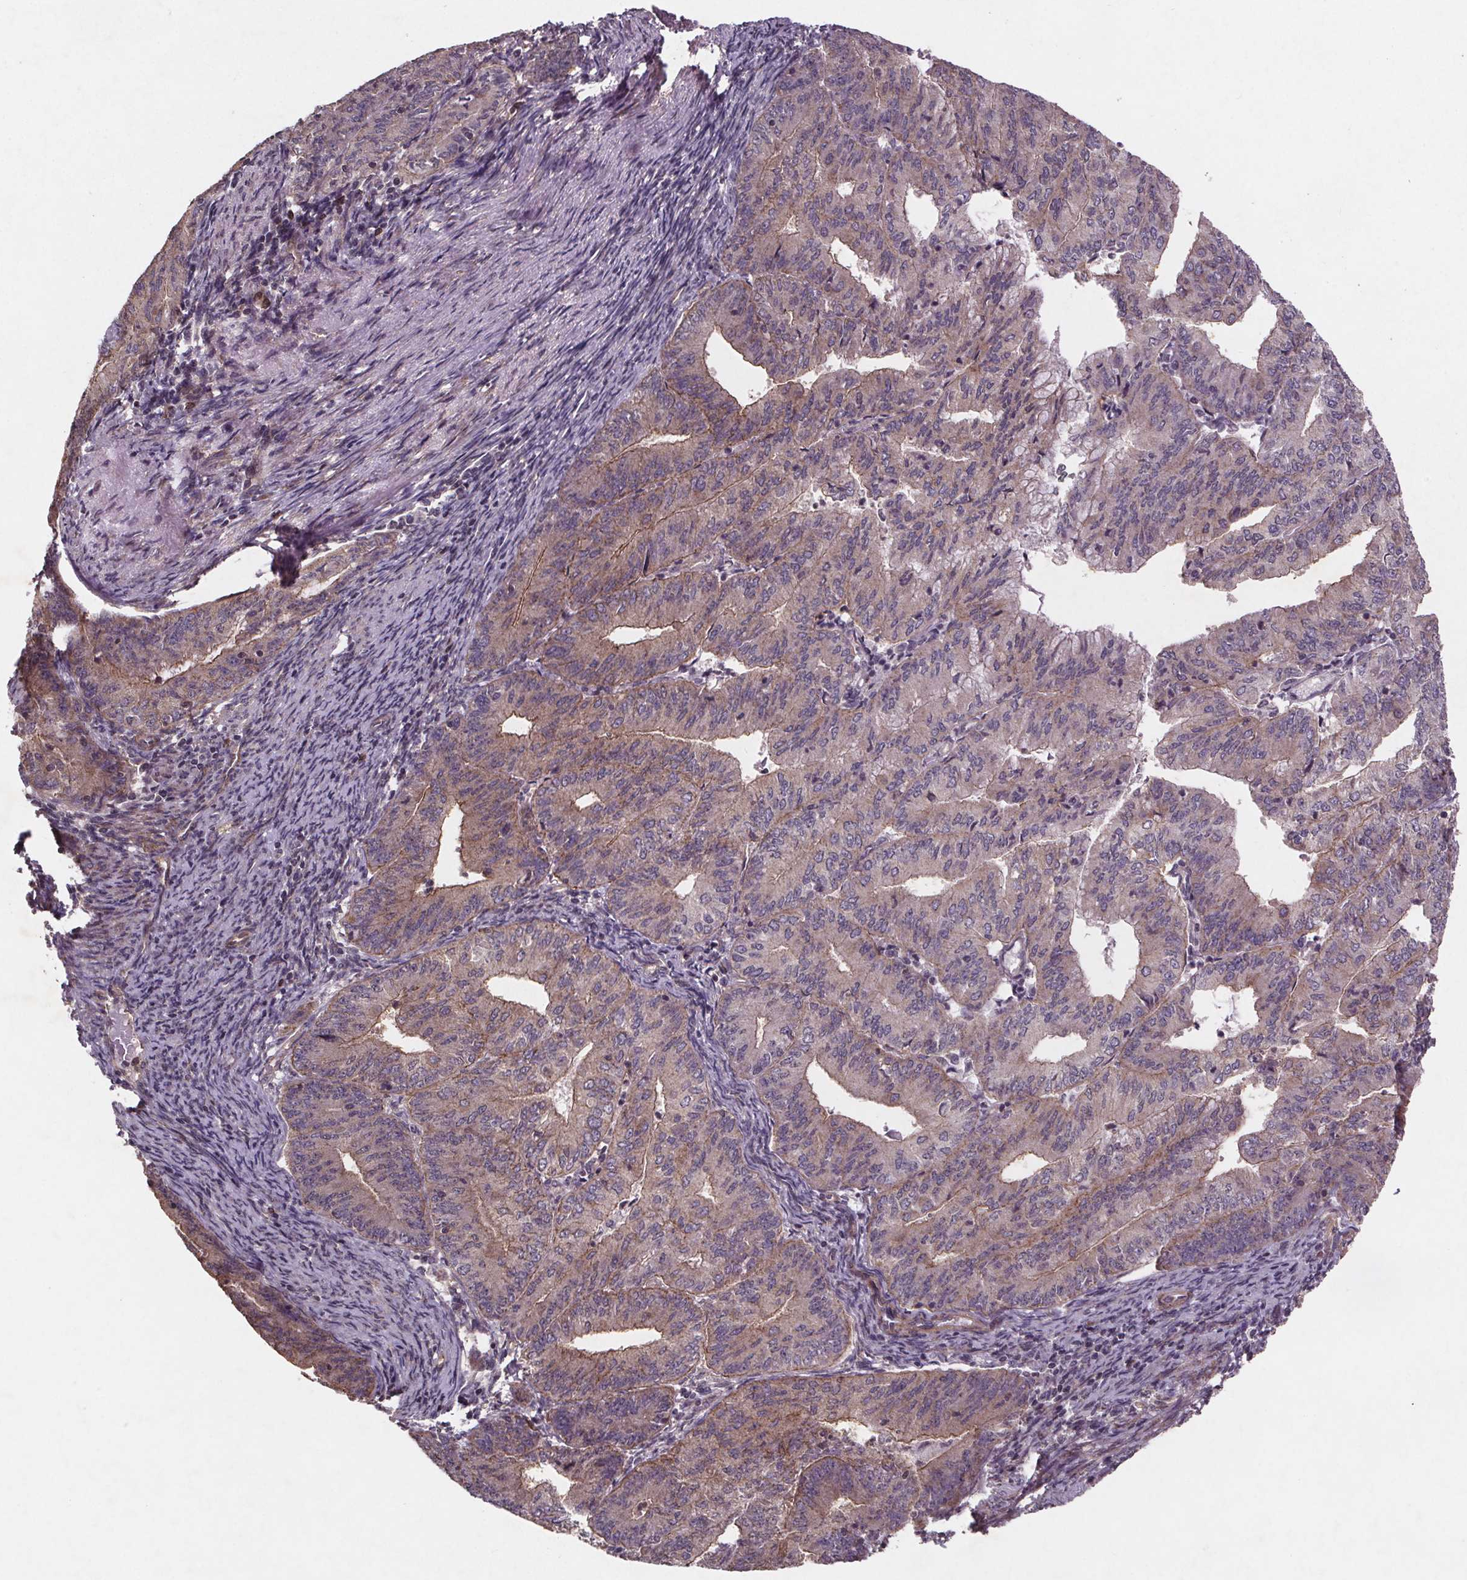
{"staining": {"intensity": "moderate", "quantity": "25%-75%", "location": "cytoplasmic/membranous"}, "tissue": "endometrial cancer", "cell_type": "Tumor cells", "image_type": "cancer", "snomed": [{"axis": "morphology", "description": "Adenocarcinoma, NOS"}, {"axis": "topography", "description": "Endometrium"}], "caption": "This micrograph displays immunohistochemistry (IHC) staining of endometrial adenocarcinoma, with medium moderate cytoplasmic/membranous positivity in approximately 25%-75% of tumor cells.", "gene": "STRN3", "patient": {"sex": "female", "age": 57}}